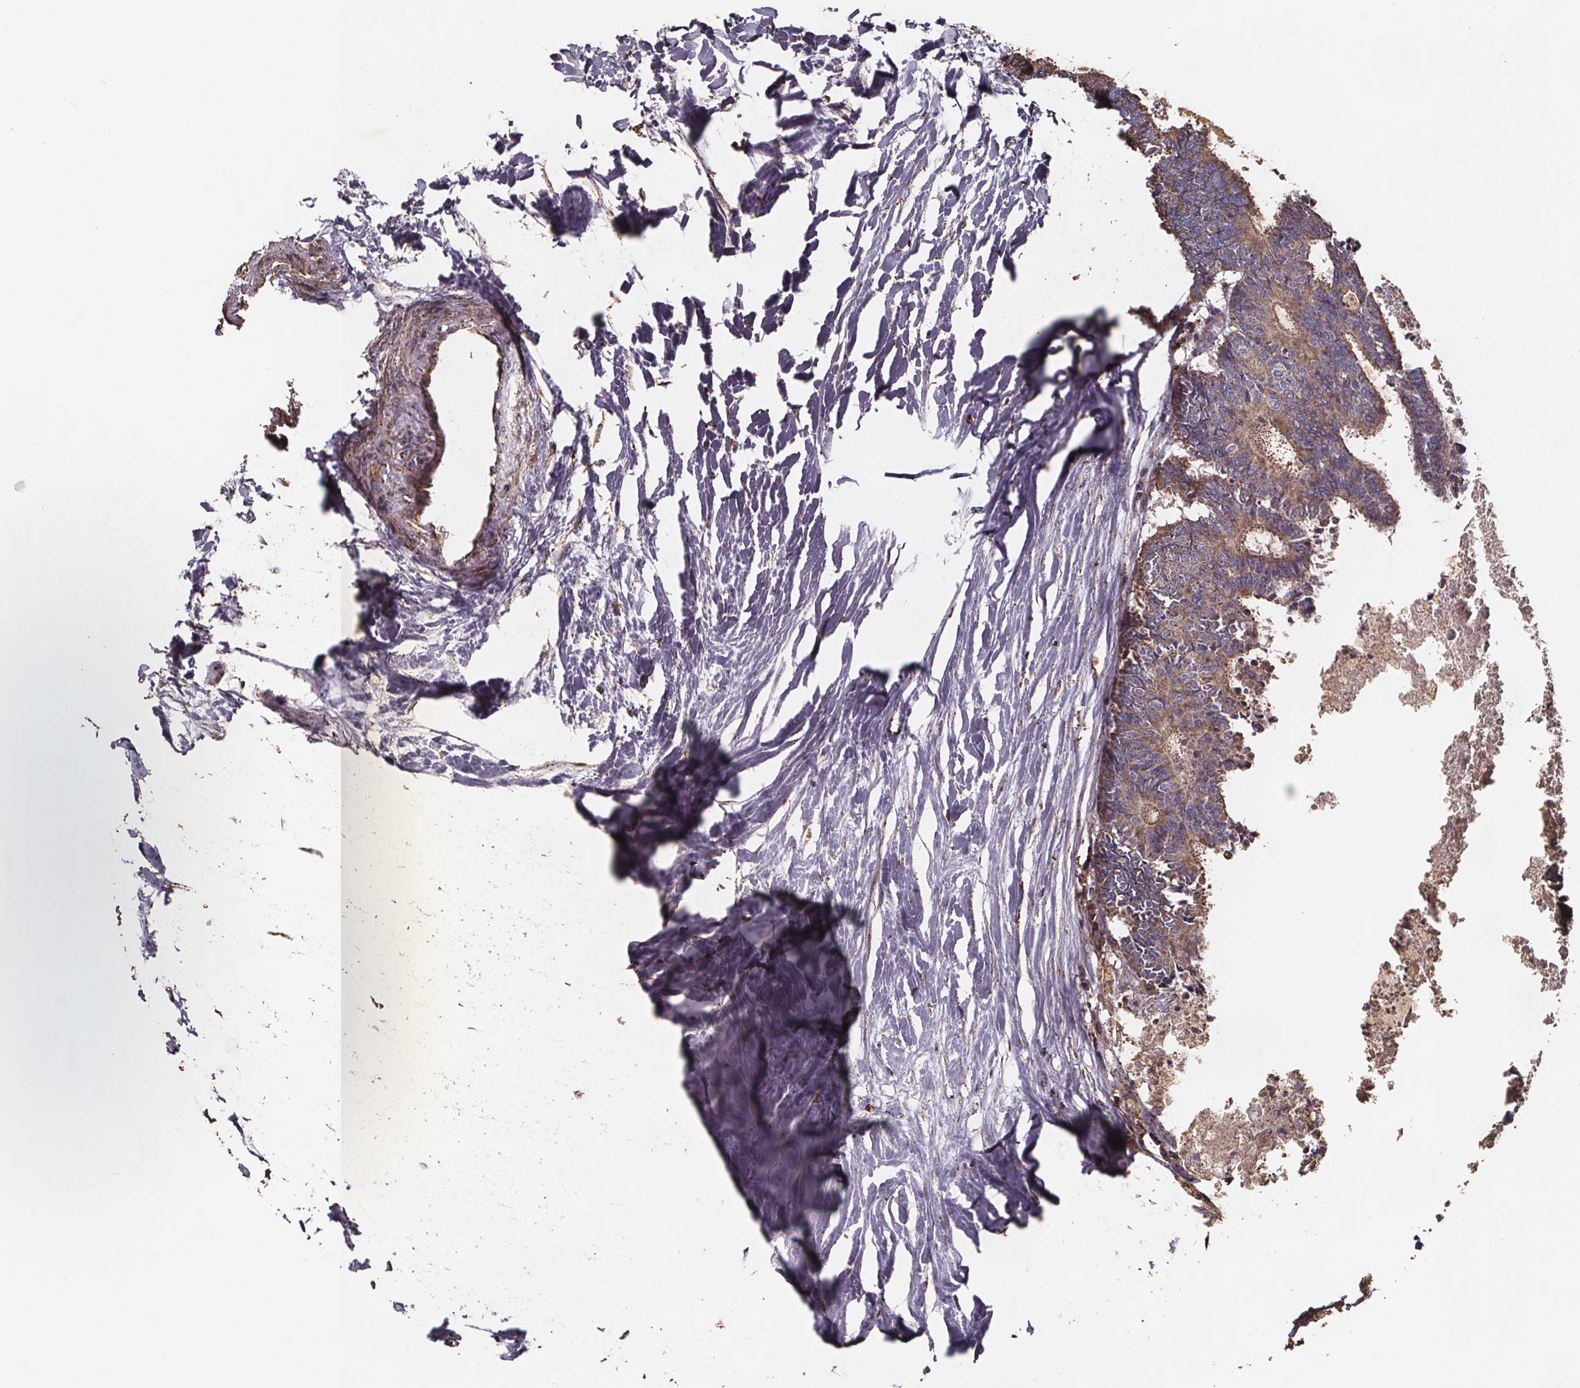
{"staining": {"intensity": "weak", "quantity": ">75%", "location": "cytoplasmic/membranous"}, "tissue": "colorectal cancer", "cell_type": "Tumor cells", "image_type": "cancer", "snomed": [{"axis": "morphology", "description": "Adenocarcinoma, NOS"}, {"axis": "topography", "description": "Colon"}, {"axis": "topography", "description": "Rectum"}], "caption": "Immunohistochemical staining of human colorectal adenocarcinoma shows weak cytoplasmic/membranous protein positivity in approximately >75% of tumor cells.", "gene": "SLC35D2", "patient": {"sex": "male", "age": 57}}